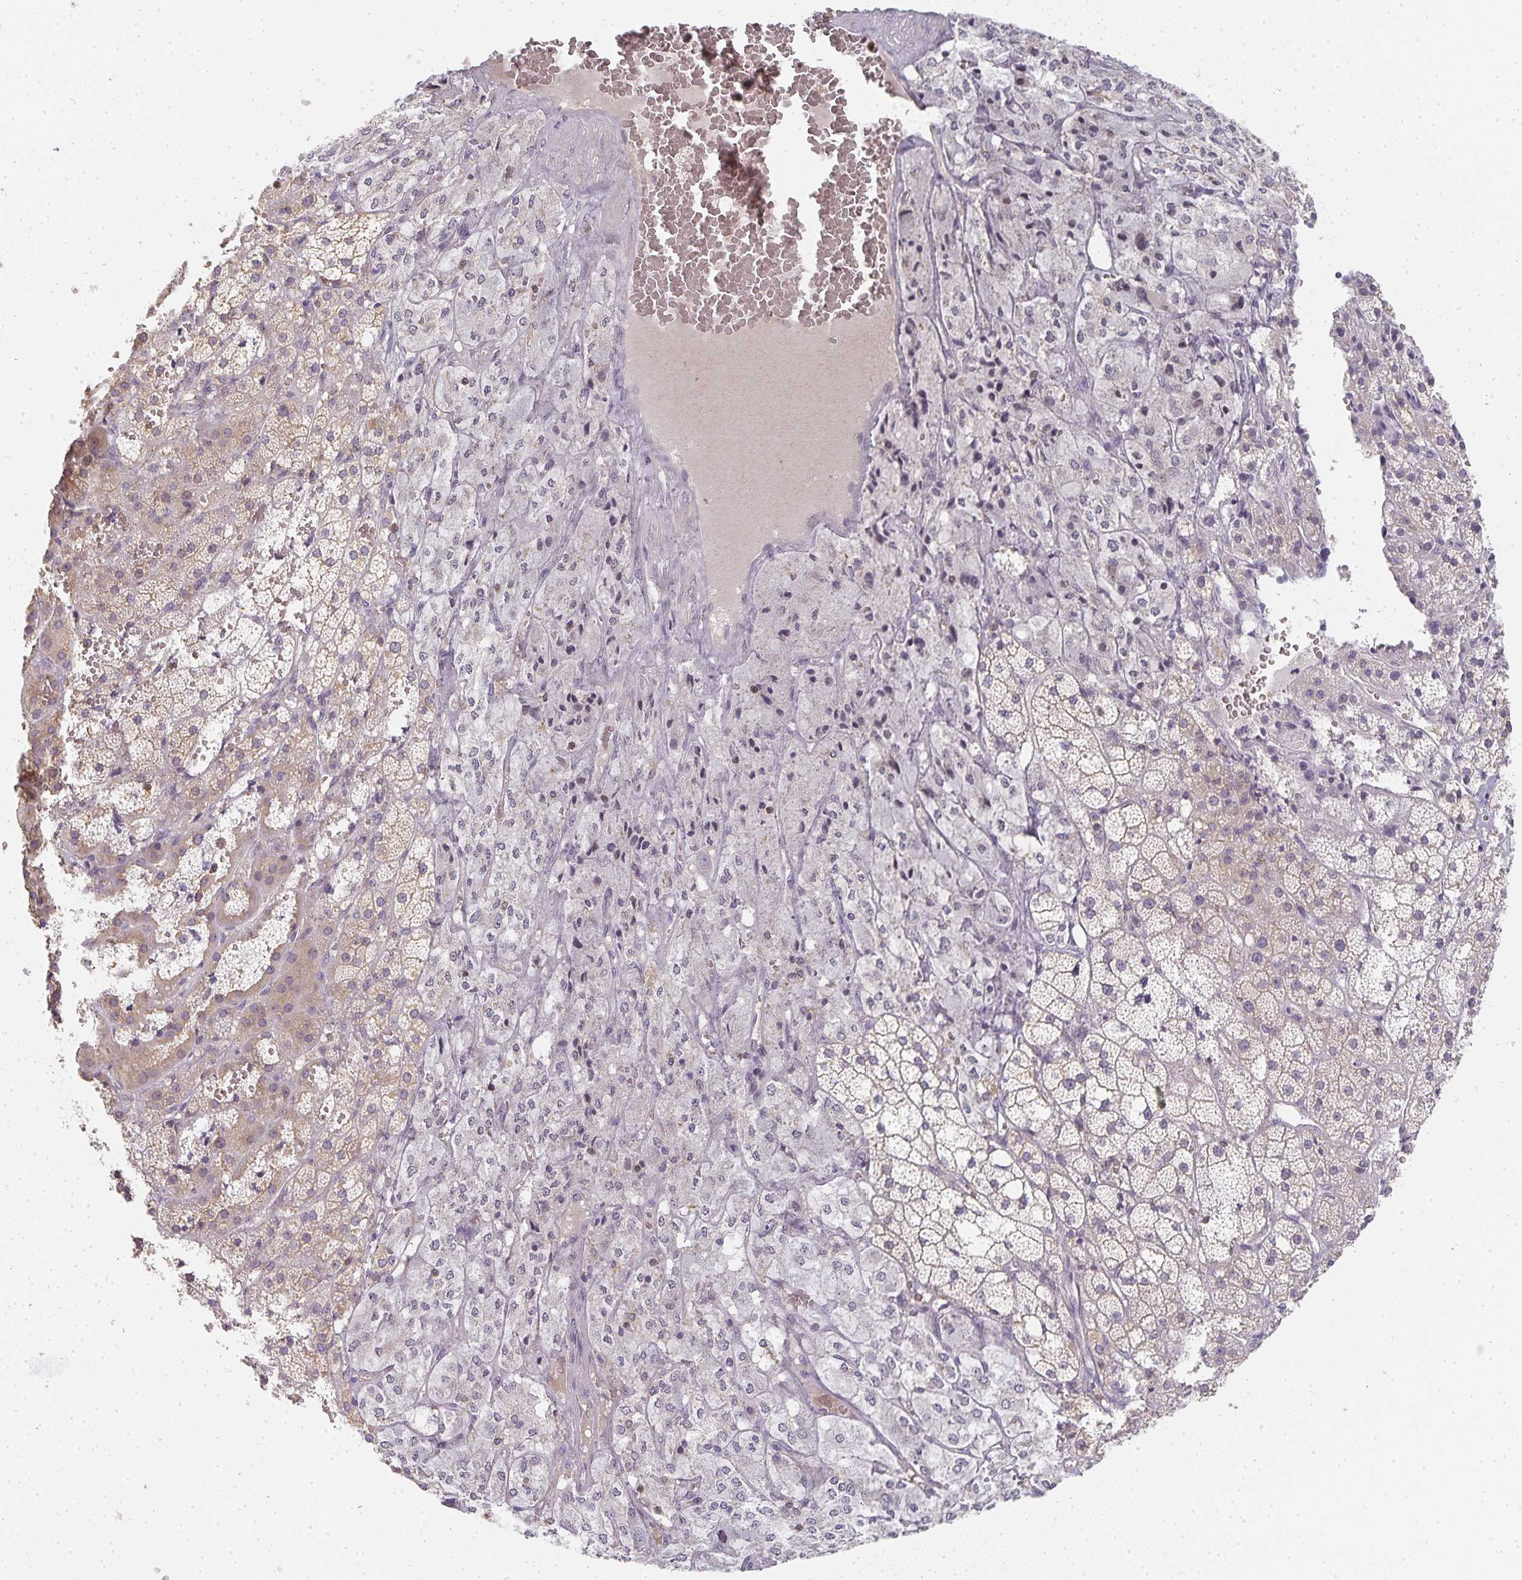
{"staining": {"intensity": "weak", "quantity": "25%-75%", "location": "cytoplasmic/membranous"}, "tissue": "adrenal gland", "cell_type": "Glandular cells", "image_type": "normal", "snomed": [{"axis": "morphology", "description": "Normal tissue, NOS"}, {"axis": "topography", "description": "Adrenal gland"}], "caption": "Weak cytoplasmic/membranous protein positivity is present in approximately 25%-75% of glandular cells in adrenal gland. The staining was performed using DAB (3,3'-diaminobenzidine), with brown indicating positive protein expression. Nuclei are stained blue with hematoxylin.", "gene": "GATA3", "patient": {"sex": "male", "age": 53}}